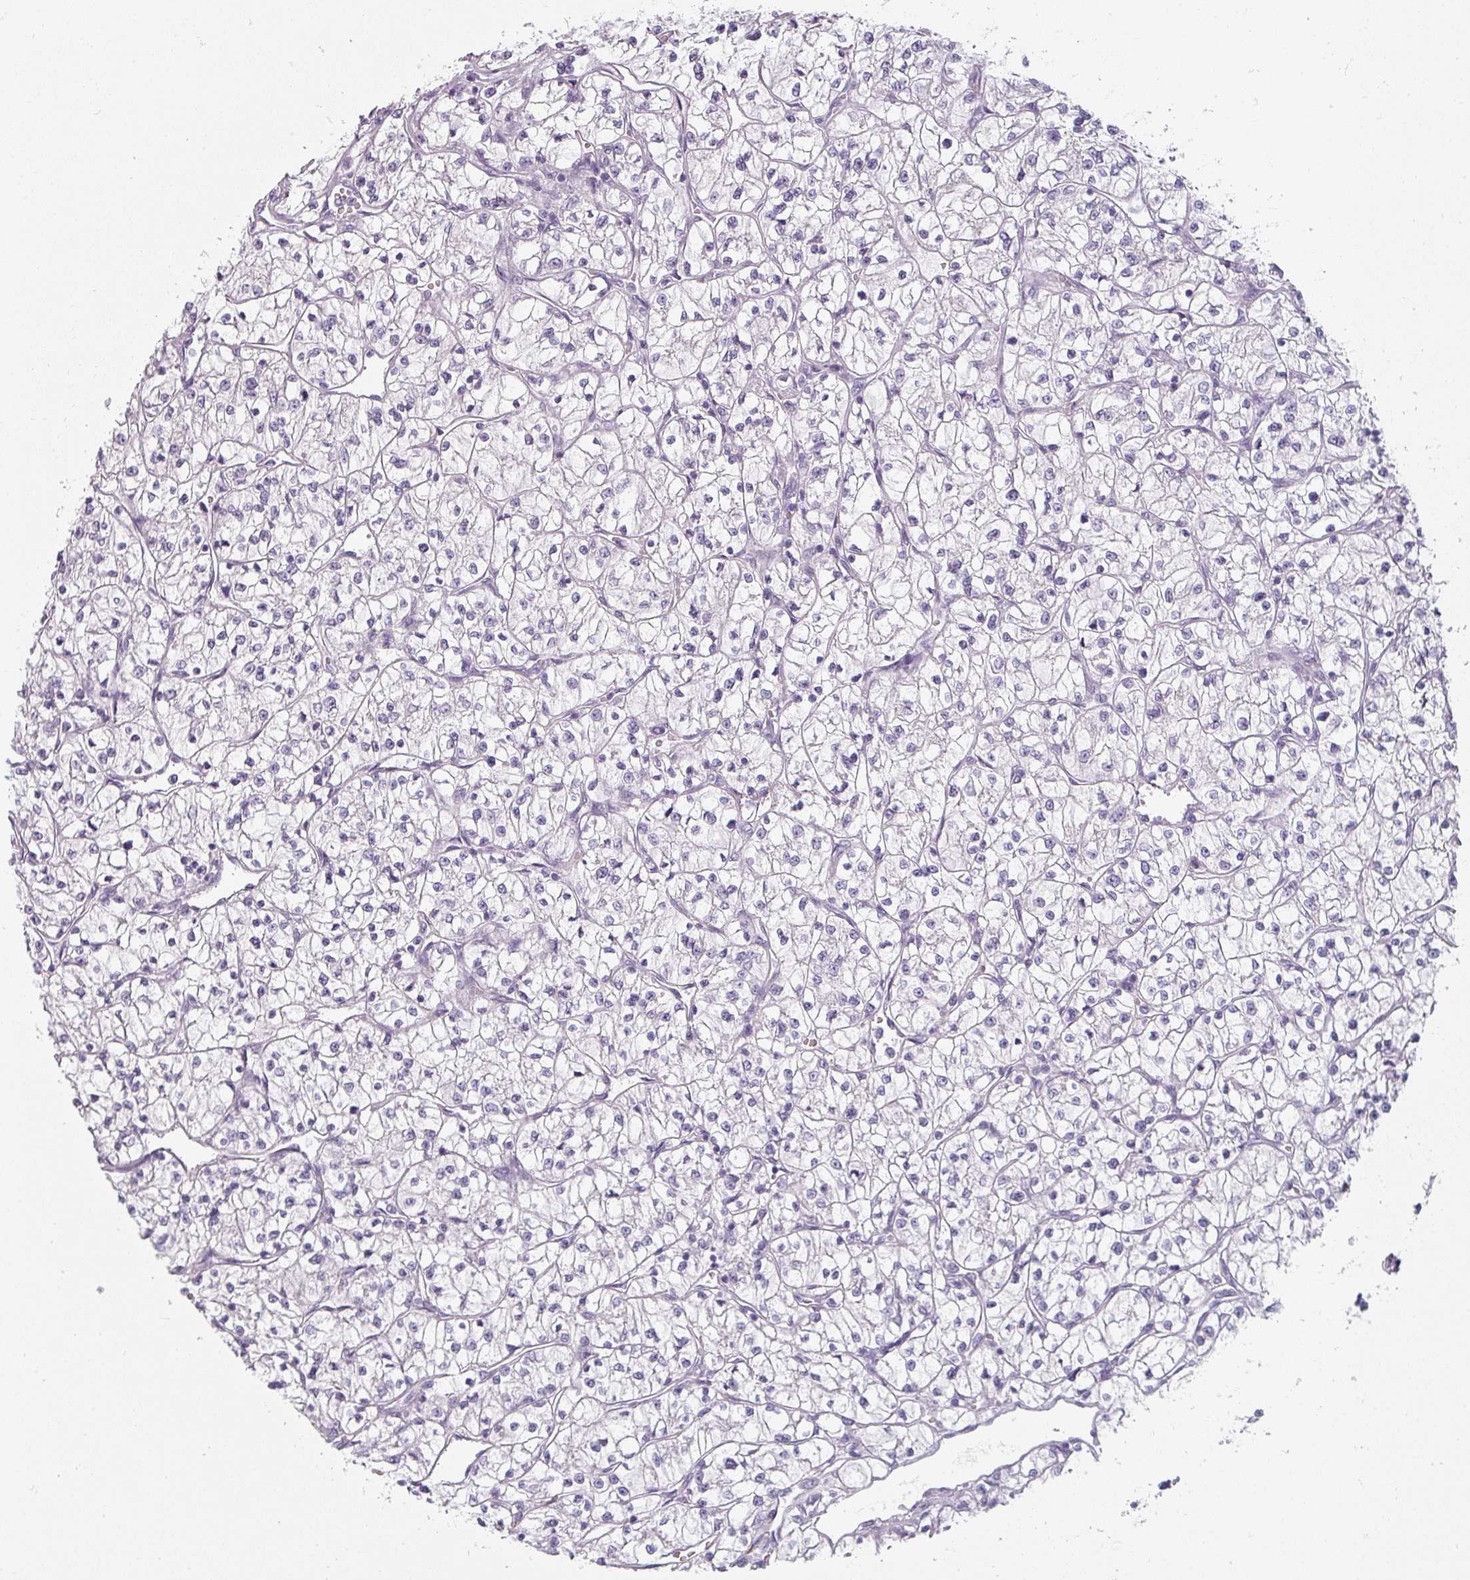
{"staining": {"intensity": "negative", "quantity": "none", "location": "none"}, "tissue": "renal cancer", "cell_type": "Tumor cells", "image_type": "cancer", "snomed": [{"axis": "morphology", "description": "Adenocarcinoma, NOS"}, {"axis": "topography", "description": "Kidney"}], "caption": "Tumor cells show no significant protein expression in renal adenocarcinoma.", "gene": "SFTPA1", "patient": {"sex": "female", "age": 64}}